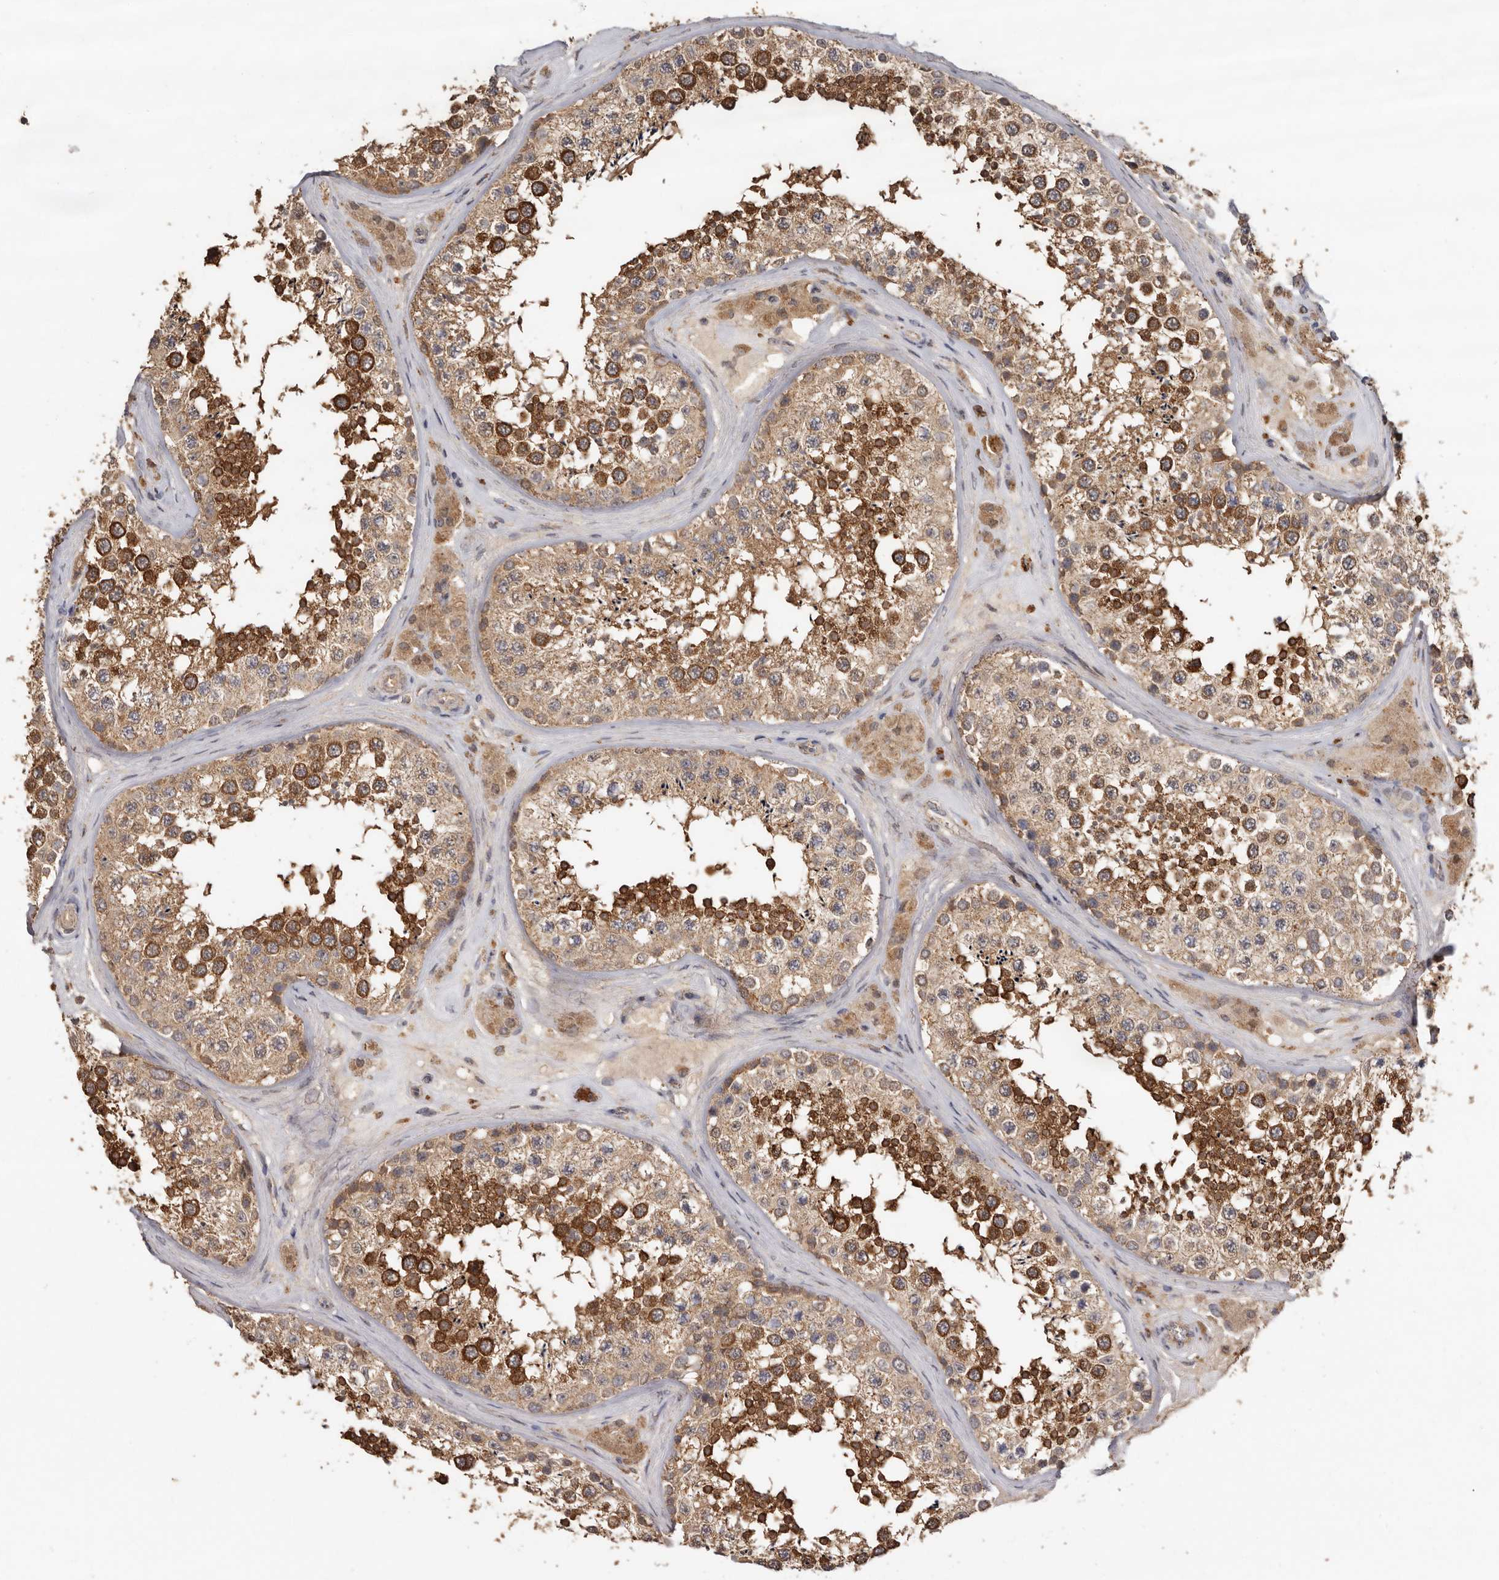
{"staining": {"intensity": "moderate", "quantity": ">75%", "location": "cytoplasmic/membranous"}, "tissue": "testis", "cell_type": "Cells in seminiferous ducts", "image_type": "normal", "snomed": [{"axis": "morphology", "description": "Normal tissue, NOS"}, {"axis": "topography", "description": "Testis"}], "caption": "Moderate cytoplasmic/membranous staining is present in about >75% of cells in seminiferous ducts in benign testis.", "gene": "RWDD1", "patient": {"sex": "male", "age": 46}}